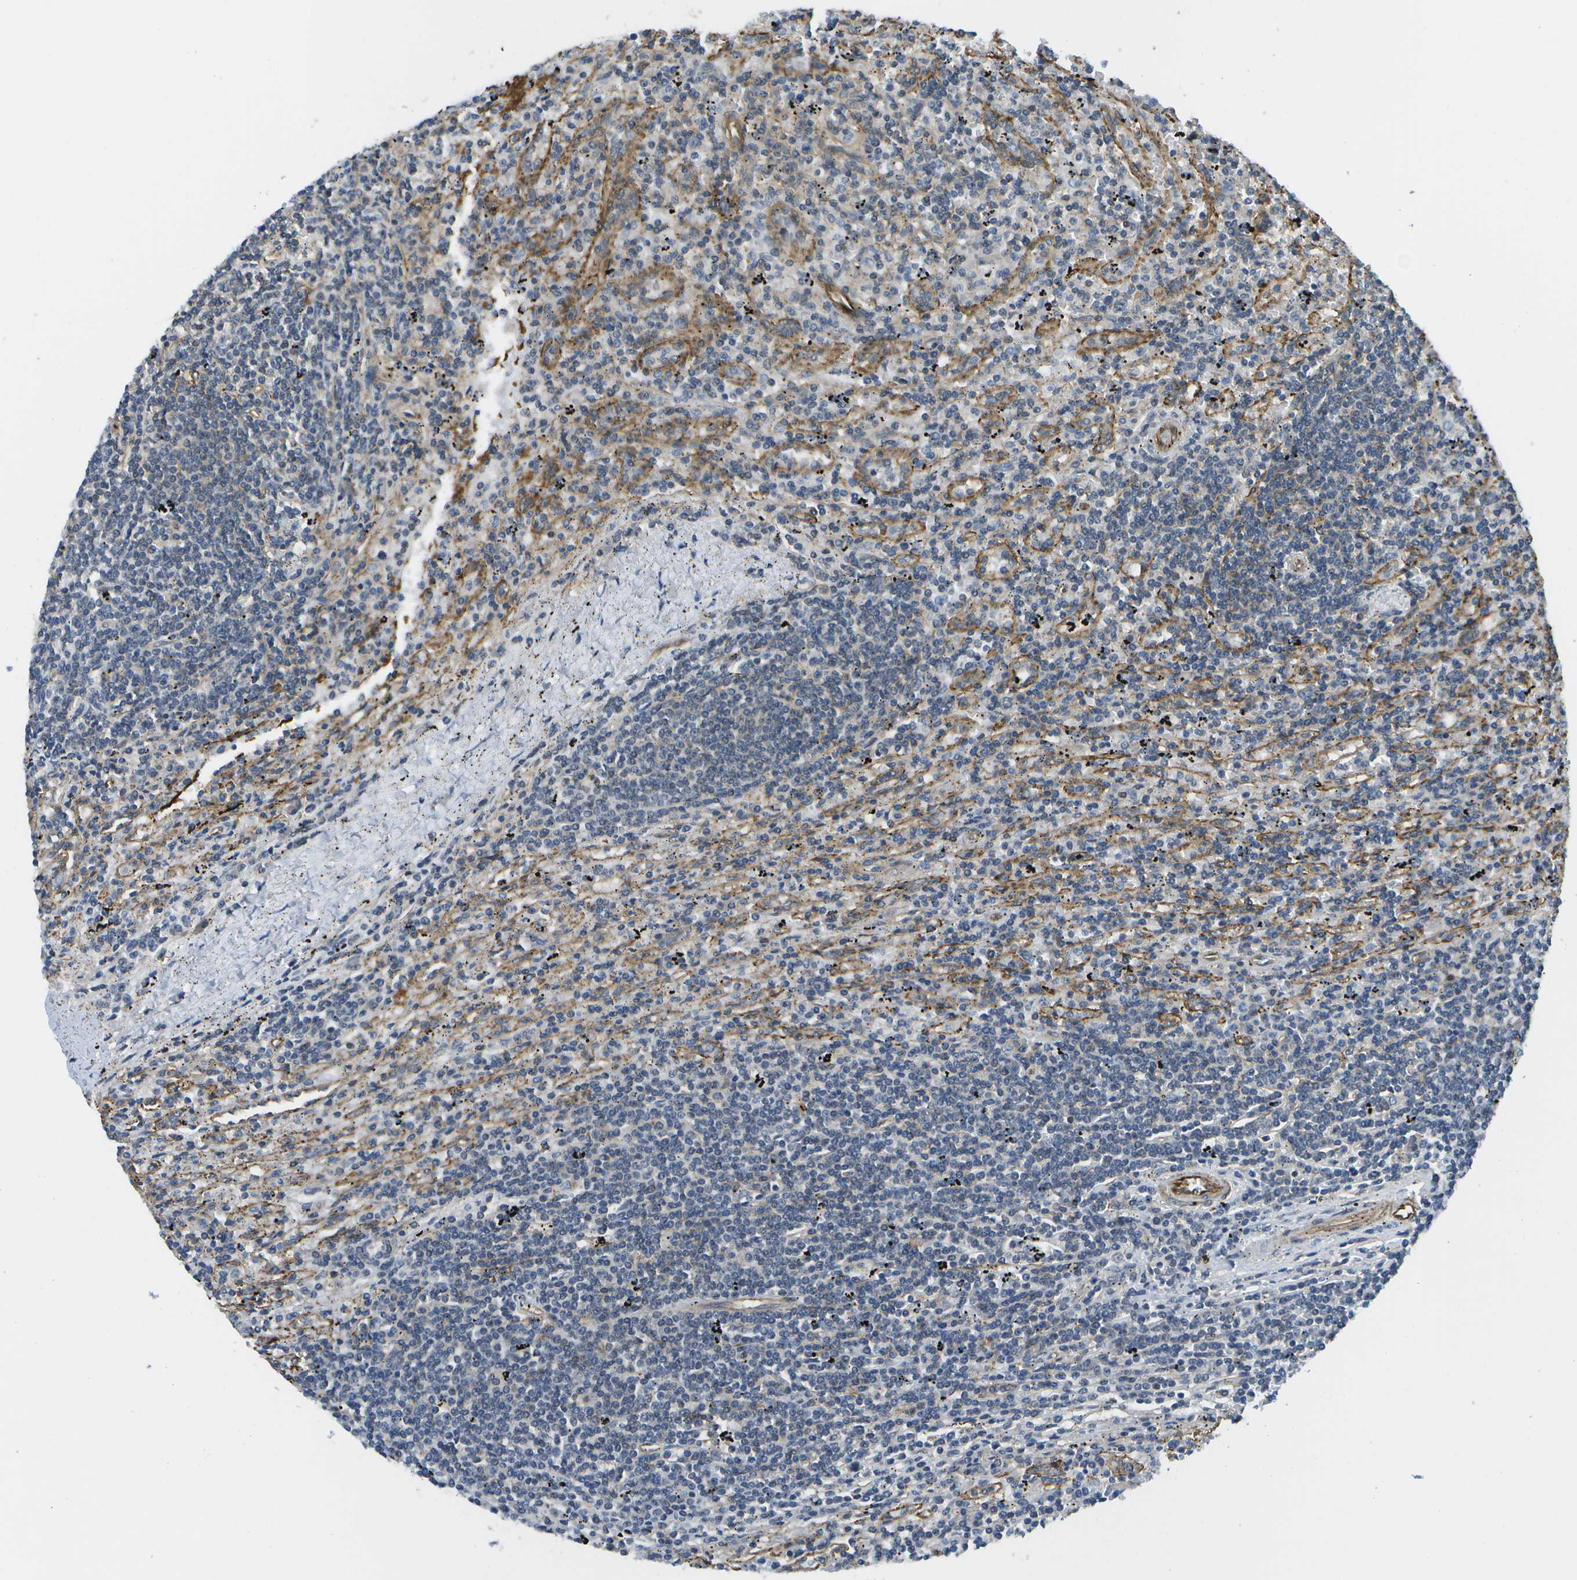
{"staining": {"intensity": "negative", "quantity": "none", "location": "none"}, "tissue": "lymphoma", "cell_type": "Tumor cells", "image_type": "cancer", "snomed": [{"axis": "morphology", "description": "Malignant lymphoma, non-Hodgkin's type, Low grade"}, {"axis": "topography", "description": "Spleen"}], "caption": "This is a image of immunohistochemistry staining of lymphoma, which shows no expression in tumor cells.", "gene": "KIAA0040", "patient": {"sex": "male", "age": 76}}